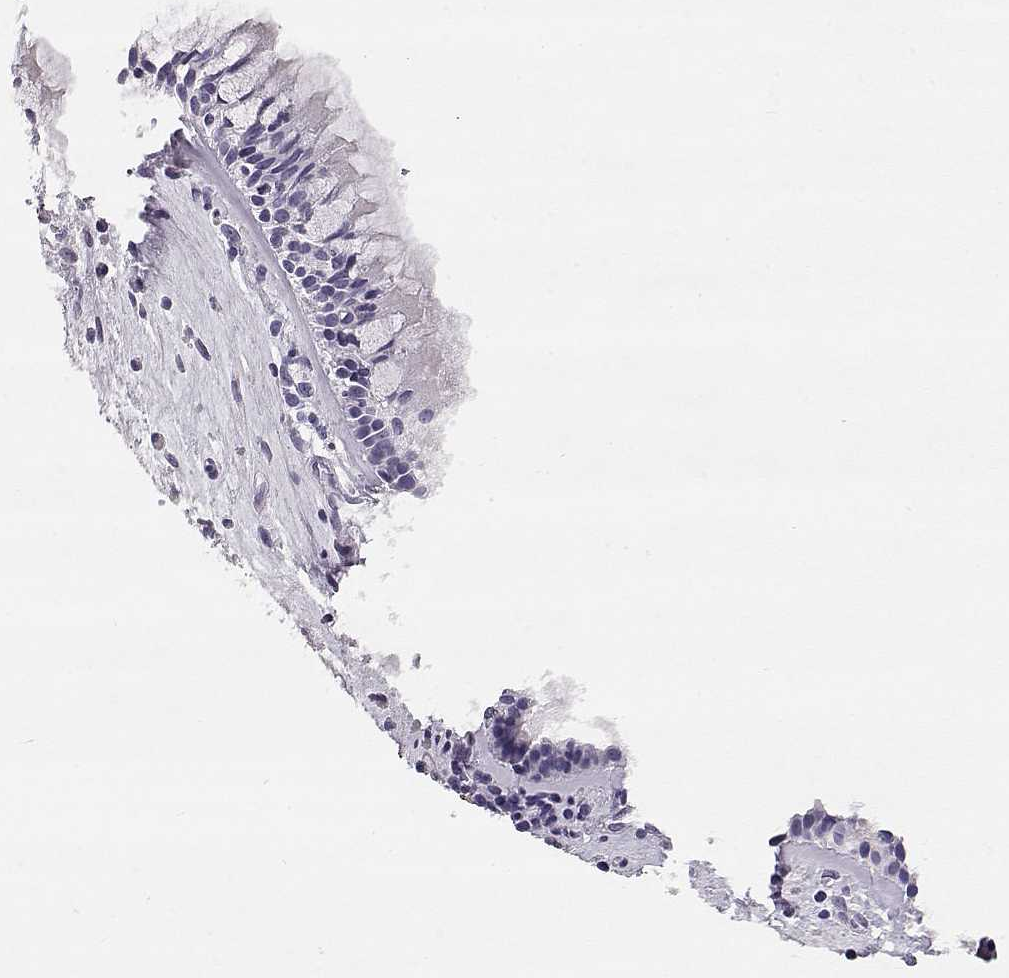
{"staining": {"intensity": "negative", "quantity": "none", "location": "none"}, "tissue": "nasopharynx", "cell_type": "Respiratory epithelial cells", "image_type": "normal", "snomed": [{"axis": "morphology", "description": "Normal tissue, NOS"}, {"axis": "topography", "description": "Nasopharynx"}], "caption": "A histopathology image of human nasopharynx is negative for staining in respiratory epithelial cells. Nuclei are stained in blue.", "gene": "SLITRK3", "patient": {"sex": "male", "age": 29}}